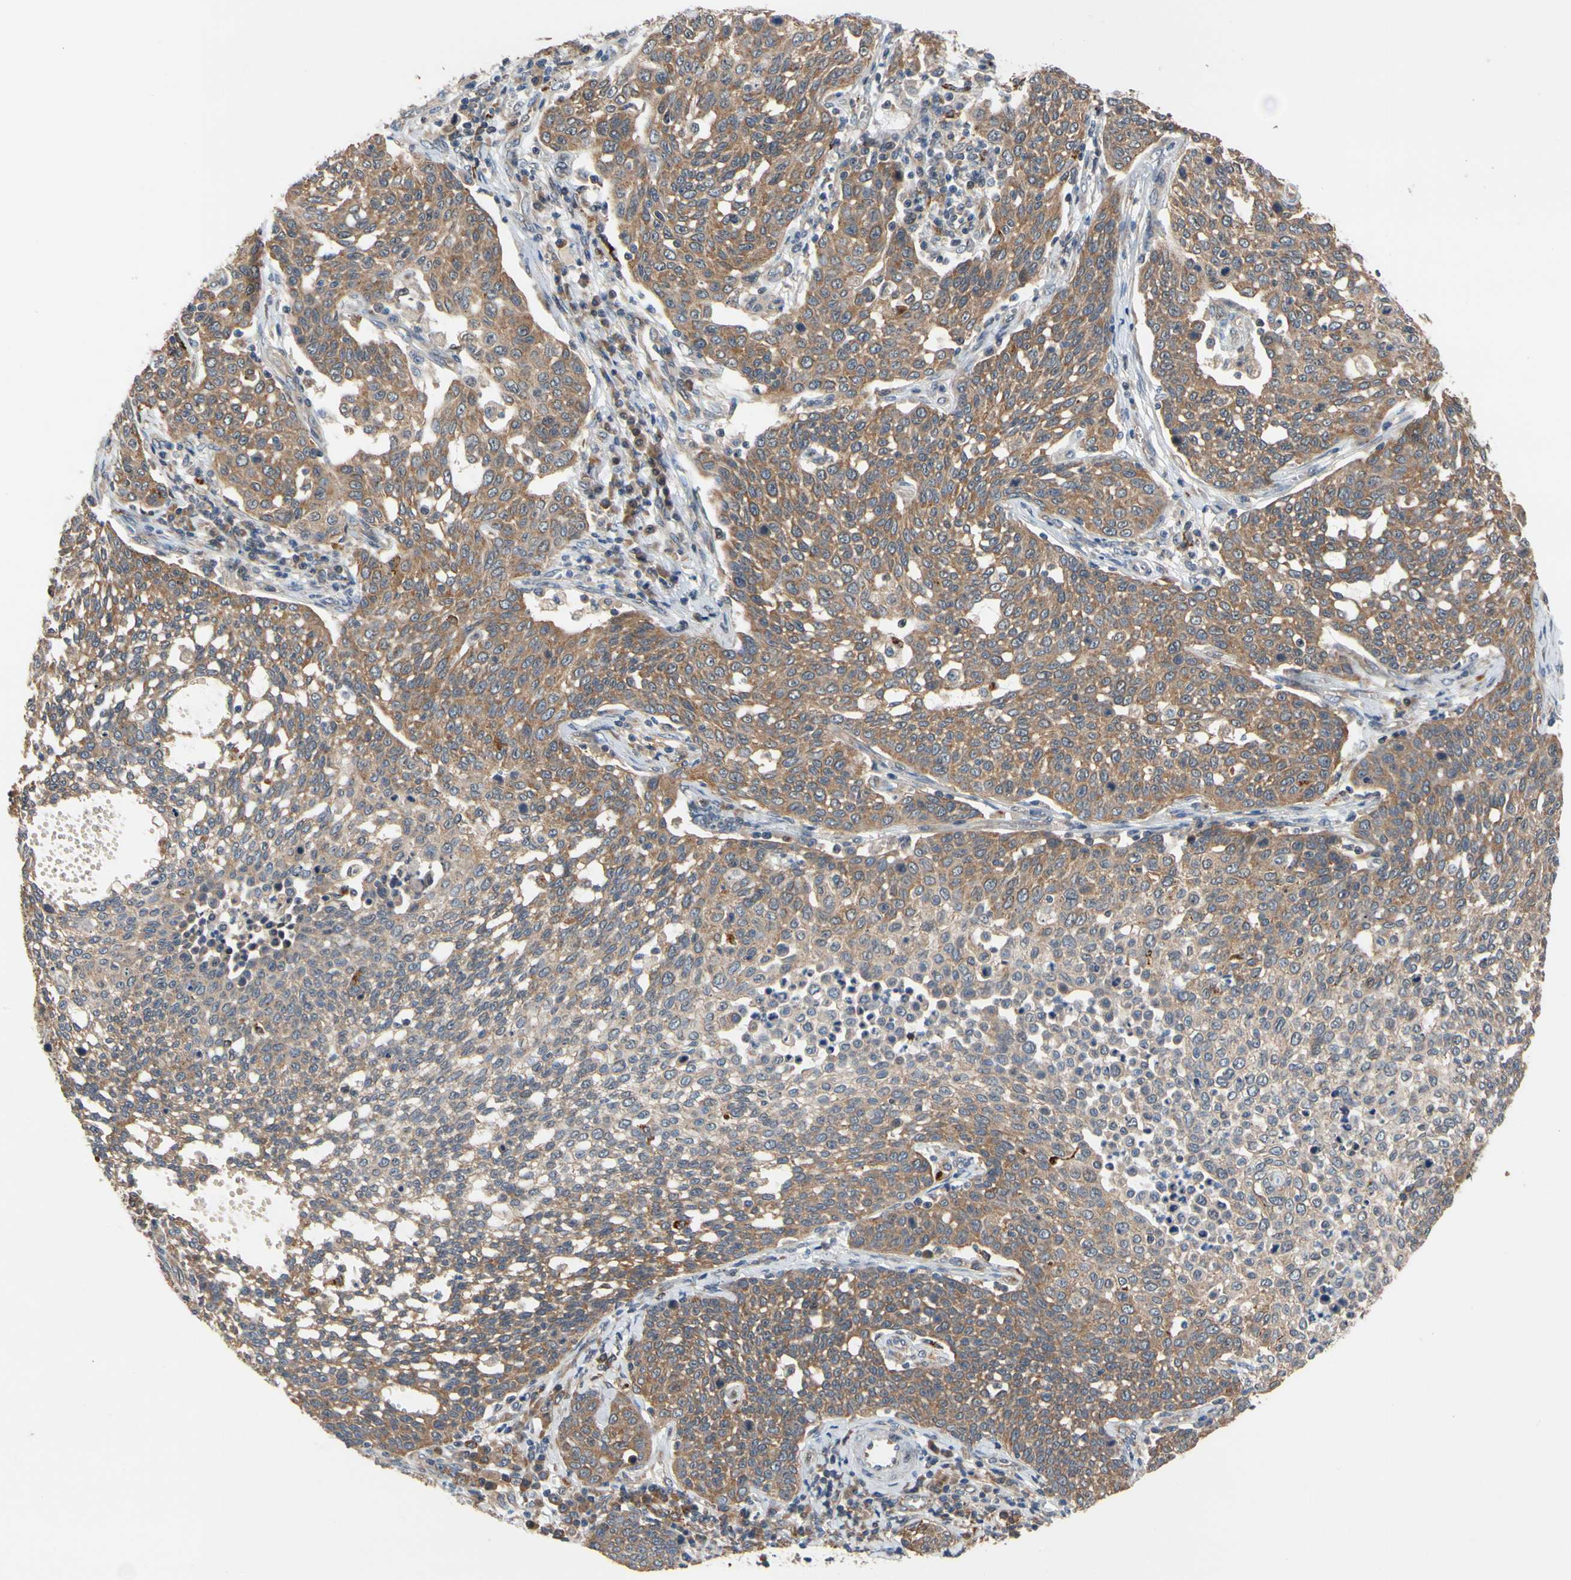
{"staining": {"intensity": "moderate", "quantity": ">75%", "location": "cytoplasmic/membranous"}, "tissue": "cervical cancer", "cell_type": "Tumor cells", "image_type": "cancer", "snomed": [{"axis": "morphology", "description": "Squamous cell carcinoma, NOS"}, {"axis": "topography", "description": "Cervix"}], "caption": "The histopathology image demonstrates a brown stain indicating the presence of a protein in the cytoplasmic/membranous of tumor cells in squamous cell carcinoma (cervical).", "gene": "ANKHD1", "patient": {"sex": "female", "age": 34}}